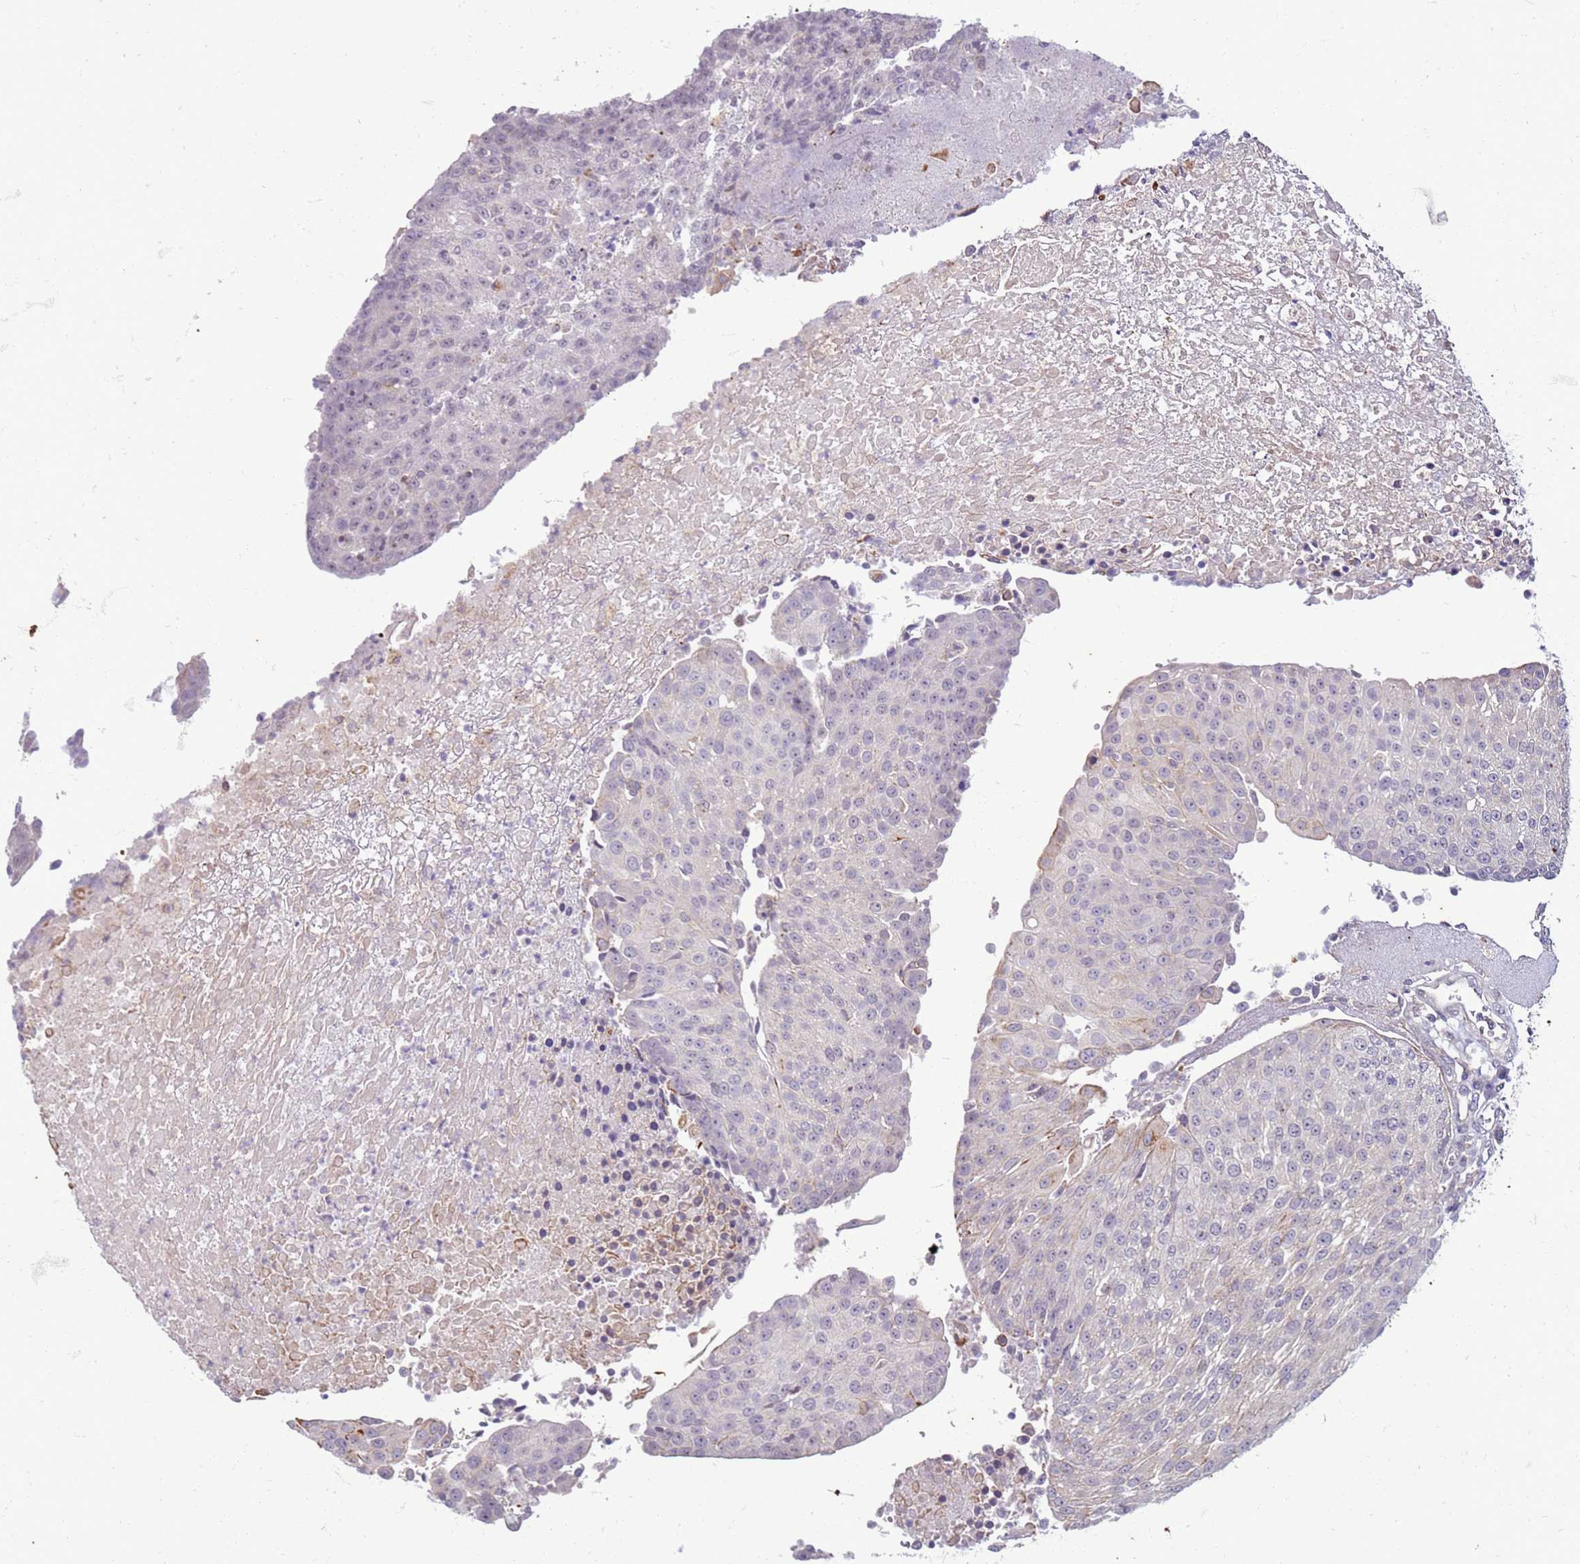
{"staining": {"intensity": "negative", "quantity": "none", "location": "none"}, "tissue": "urothelial cancer", "cell_type": "Tumor cells", "image_type": "cancer", "snomed": [{"axis": "morphology", "description": "Urothelial carcinoma, High grade"}, {"axis": "topography", "description": "Urinary bladder"}], "caption": "Immunohistochemical staining of human urothelial cancer demonstrates no significant staining in tumor cells. (IHC, brightfield microscopy, high magnification).", "gene": "SLC15A3", "patient": {"sex": "female", "age": 85}}